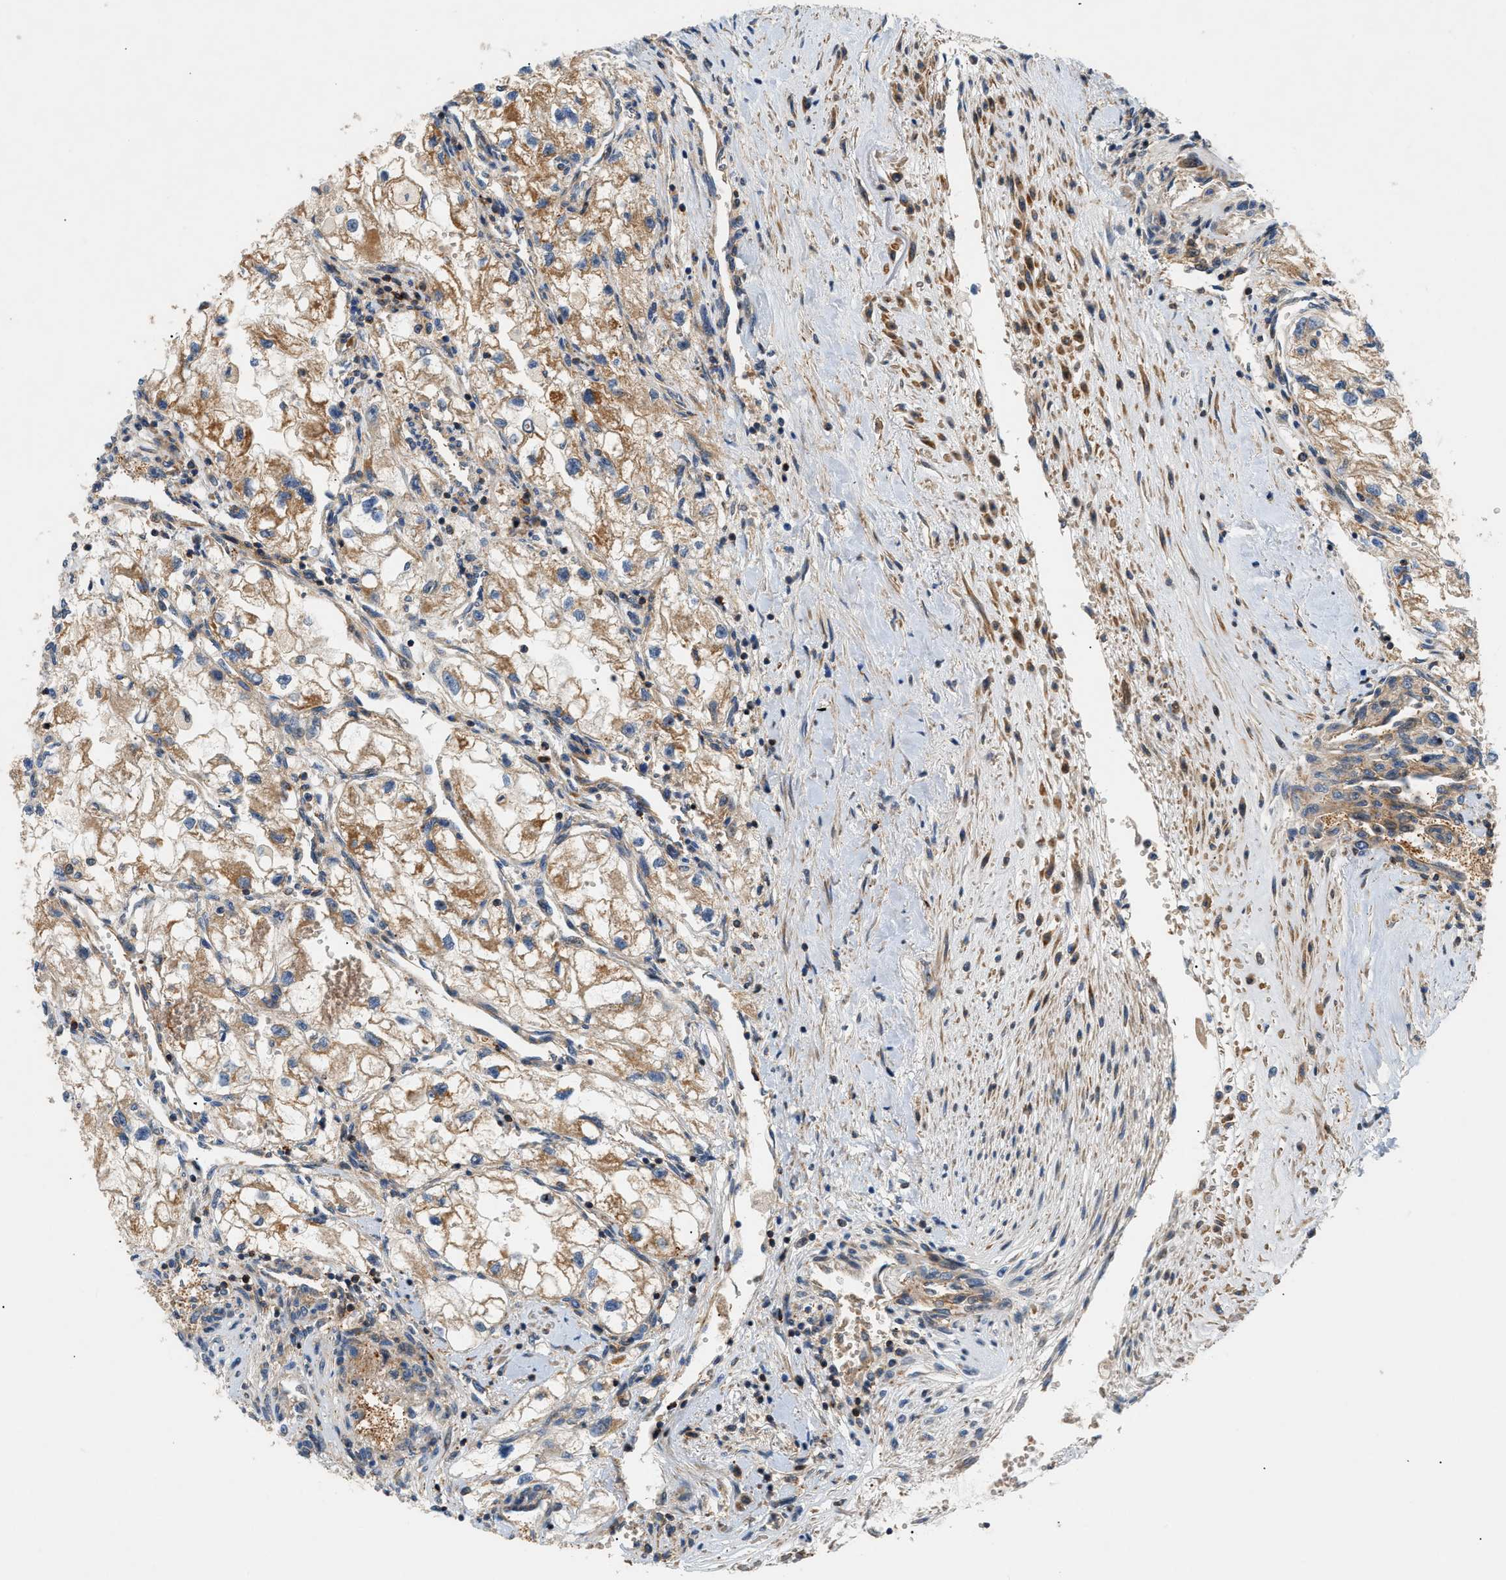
{"staining": {"intensity": "moderate", "quantity": ">75%", "location": "cytoplasmic/membranous"}, "tissue": "renal cancer", "cell_type": "Tumor cells", "image_type": "cancer", "snomed": [{"axis": "morphology", "description": "Adenocarcinoma, NOS"}, {"axis": "topography", "description": "Kidney"}], "caption": "Protein analysis of renal cancer (adenocarcinoma) tissue displays moderate cytoplasmic/membranous staining in approximately >75% of tumor cells. The staining is performed using DAB brown chromogen to label protein expression. The nuclei are counter-stained blue using hematoxylin.", "gene": "DHODH", "patient": {"sex": "female", "age": 70}}